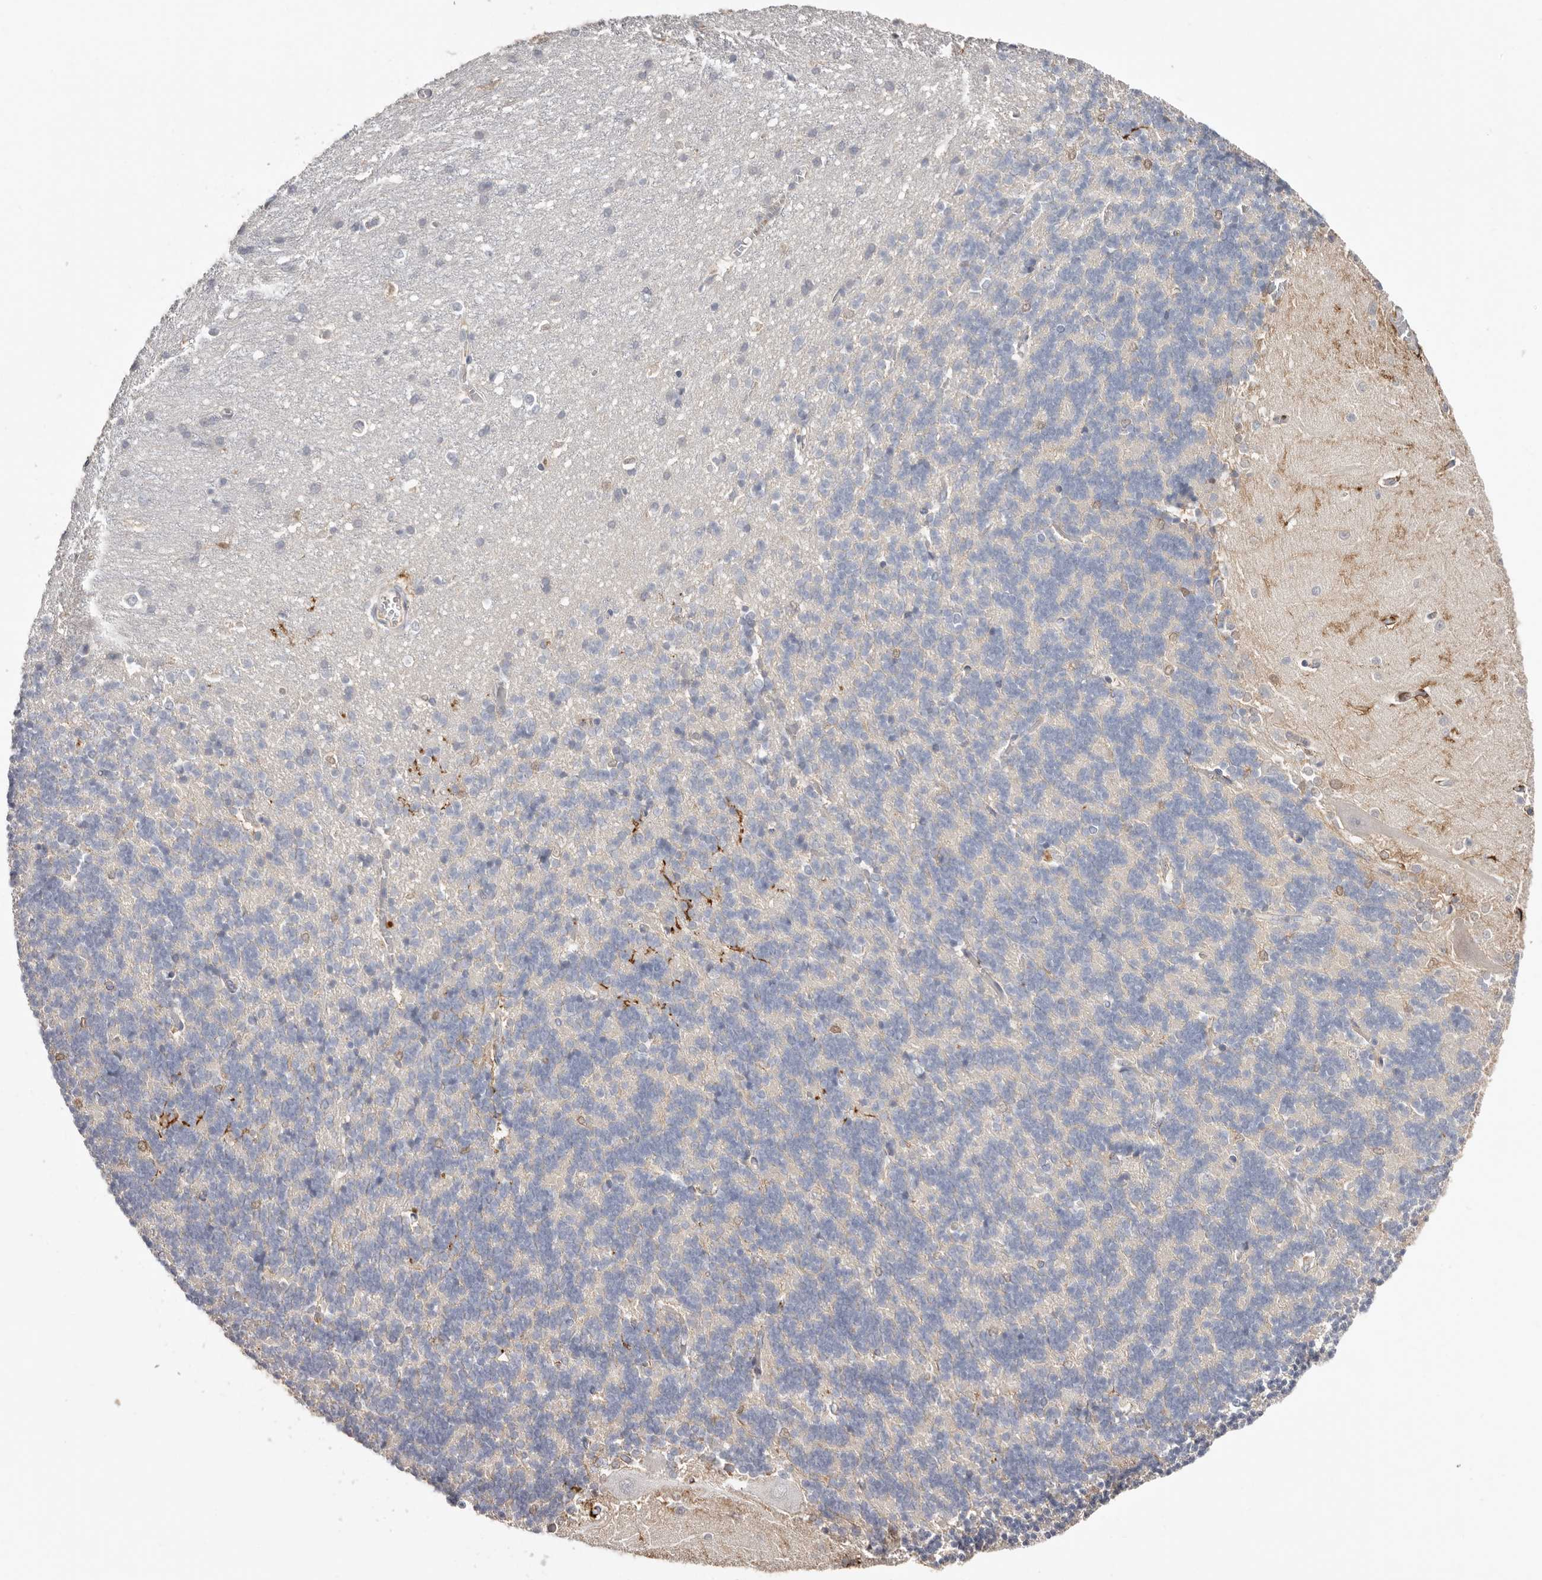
{"staining": {"intensity": "negative", "quantity": "none", "location": "none"}, "tissue": "cerebellum", "cell_type": "Cells in granular layer", "image_type": "normal", "snomed": [{"axis": "morphology", "description": "Normal tissue, NOS"}, {"axis": "topography", "description": "Cerebellum"}], "caption": "Immunohistochemical staining of benign human cerebellum displays no significant expression in cells in granular layer.", "gene": "PKDCC", "patient": {"sex": "male", "age": 37}}